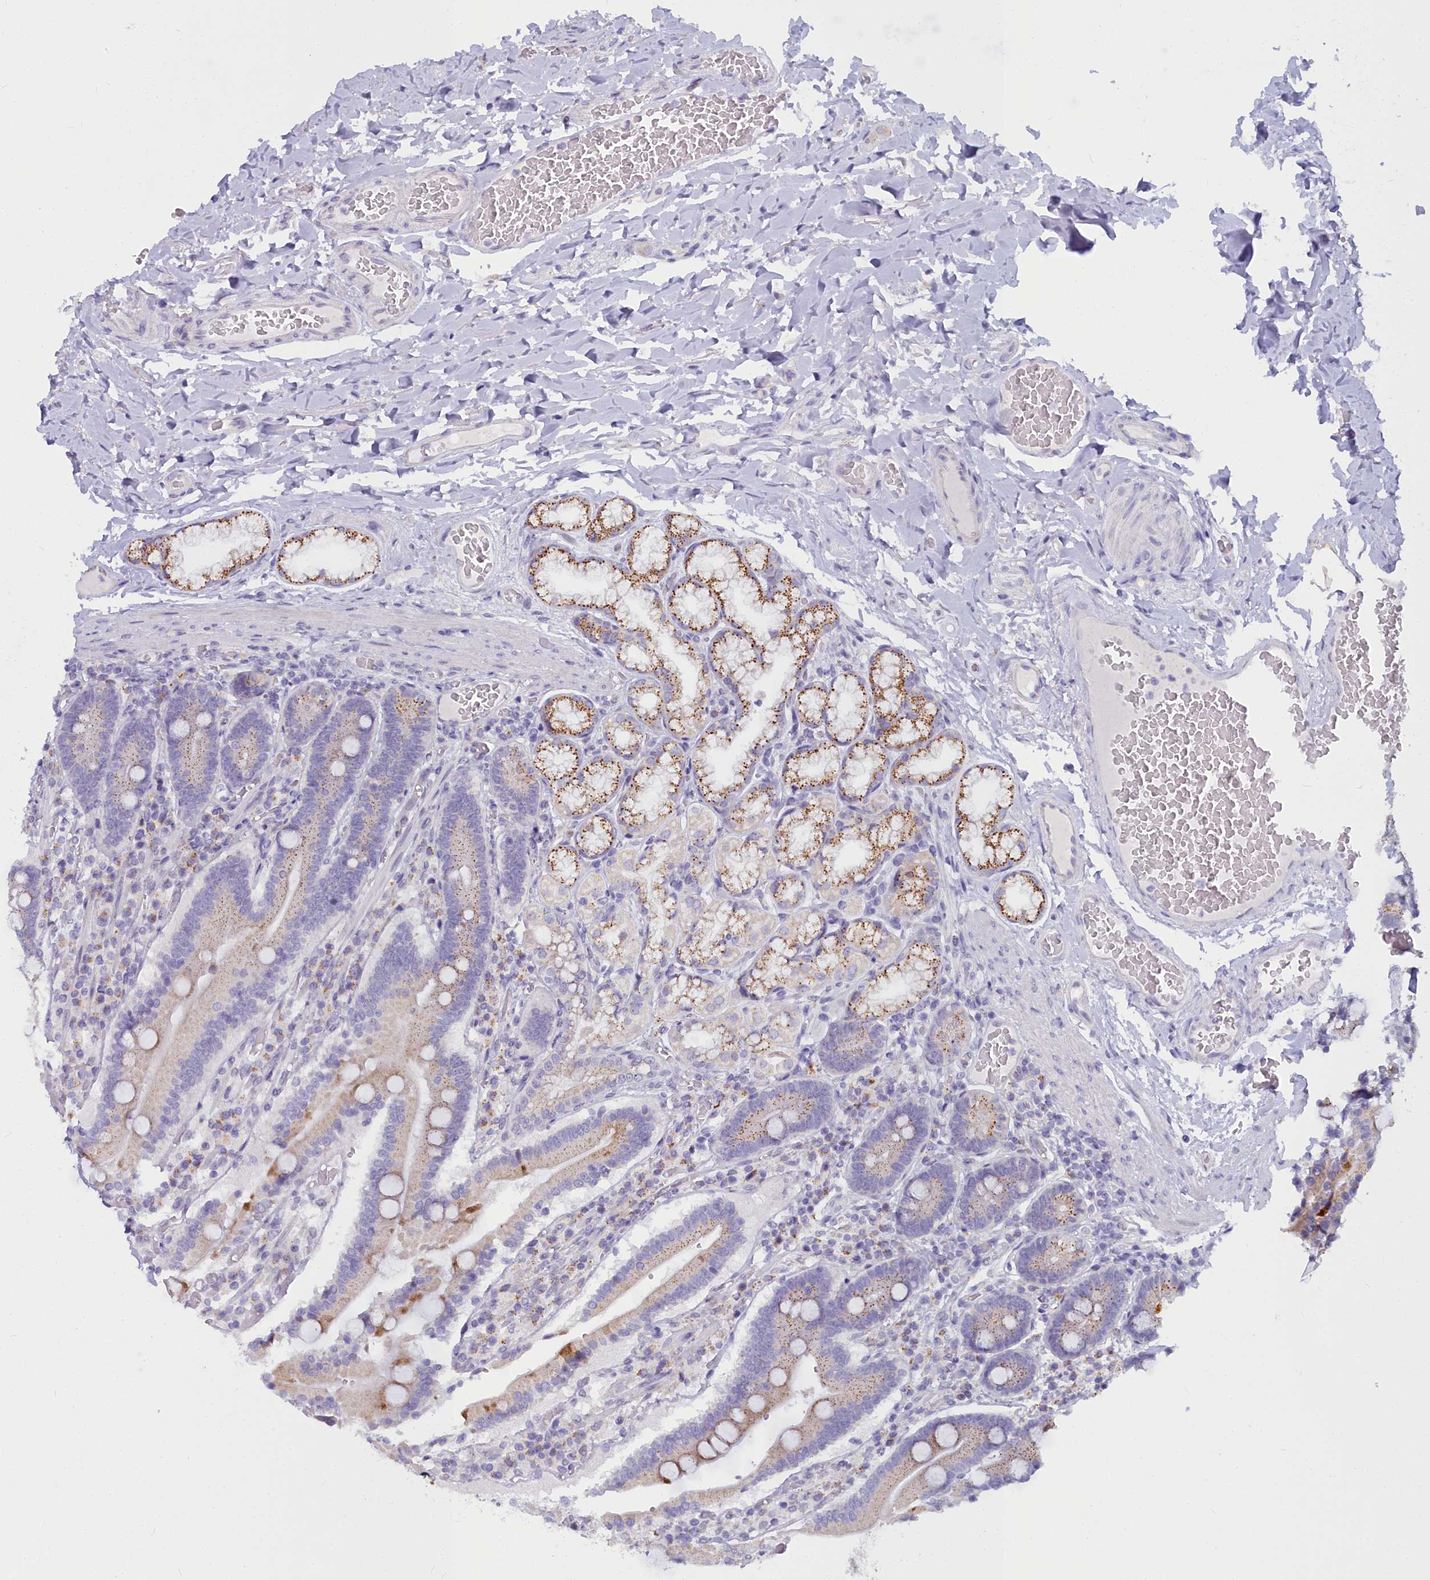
{"staining": {"intensity": "moderate", "quantity": "25%-75%", "location": "cytoplasmic/membranous"}, "tissue": "duodenum", "cell_type": "Glandular cells", "image_type": "normal", "snomed": [{"axis": "morphology", "description": "Normal tissue, NOS"}, {"axis": "topography", "description": "Duodenum"}], "caption": "Protein expression analysis of unremarkable duodenum exhibits moderate cytoplasmic/membranous staining in approximately 25%-75% of glandular cells. Using DAB (3,3'-diaminobenzidine) (brown) and hematoxylin (blue) stains, captured at high magnification using brightfield microscopy.", "gene": "WDPCP", "patient": {"sex": "female", "age": 62}}